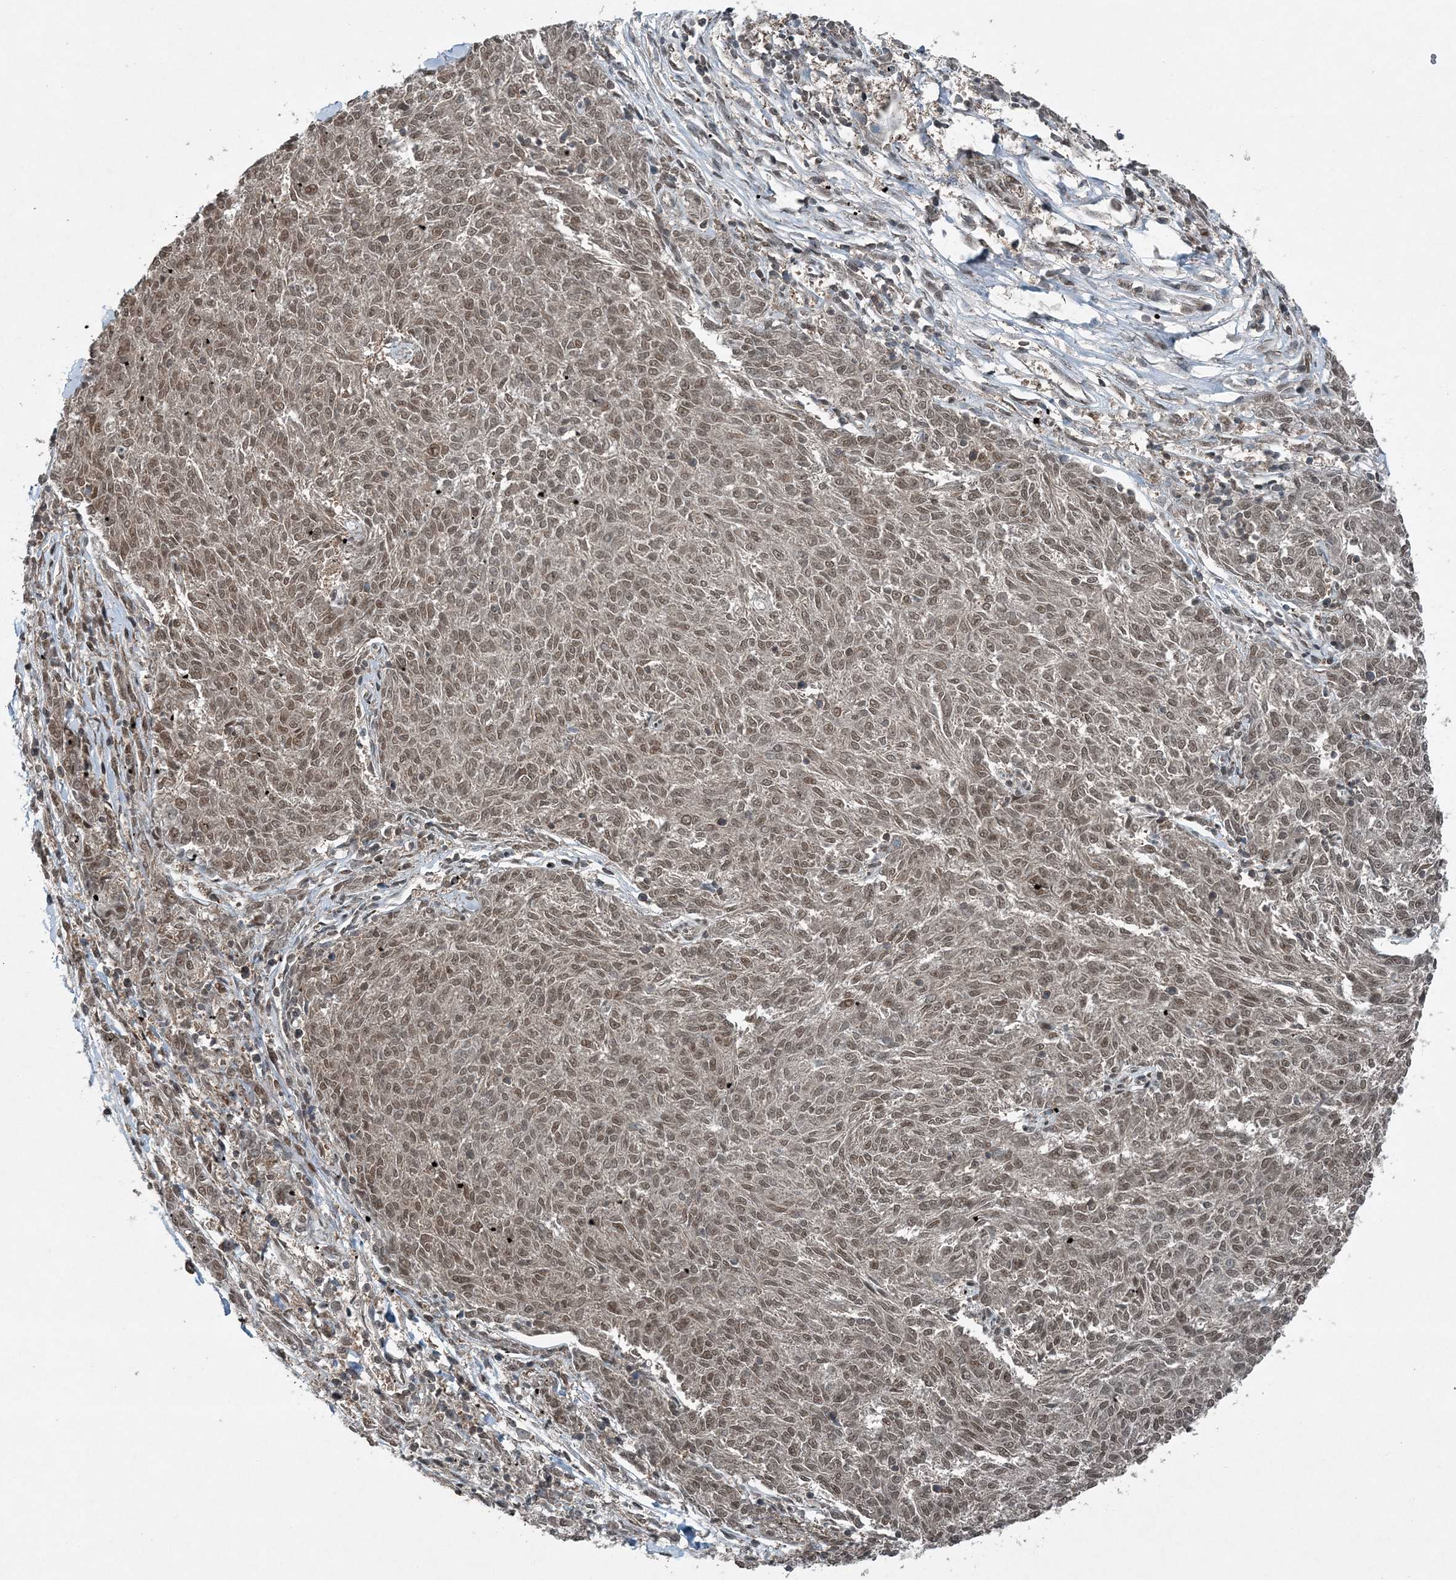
{"staining": {"intensity": "moderate", "quantity": ">75%", "location": "nuclear"}, "tissue": "melanoma", "cell_type": "Tumor cells", "image_type": "cancer", "snomed": [{"axis": "morphology", "description": "Malignant melanoma, NOS"}, {"axis": "topography", "description": "Skin"}], "caption": "Immunohistochemical staining of melanoma shows medium levels of moderate nuclear protein expression in approximately >75% of tumor cells.", "gene": "COPS7B", "patient": {"sex": "female", "age": 72}}